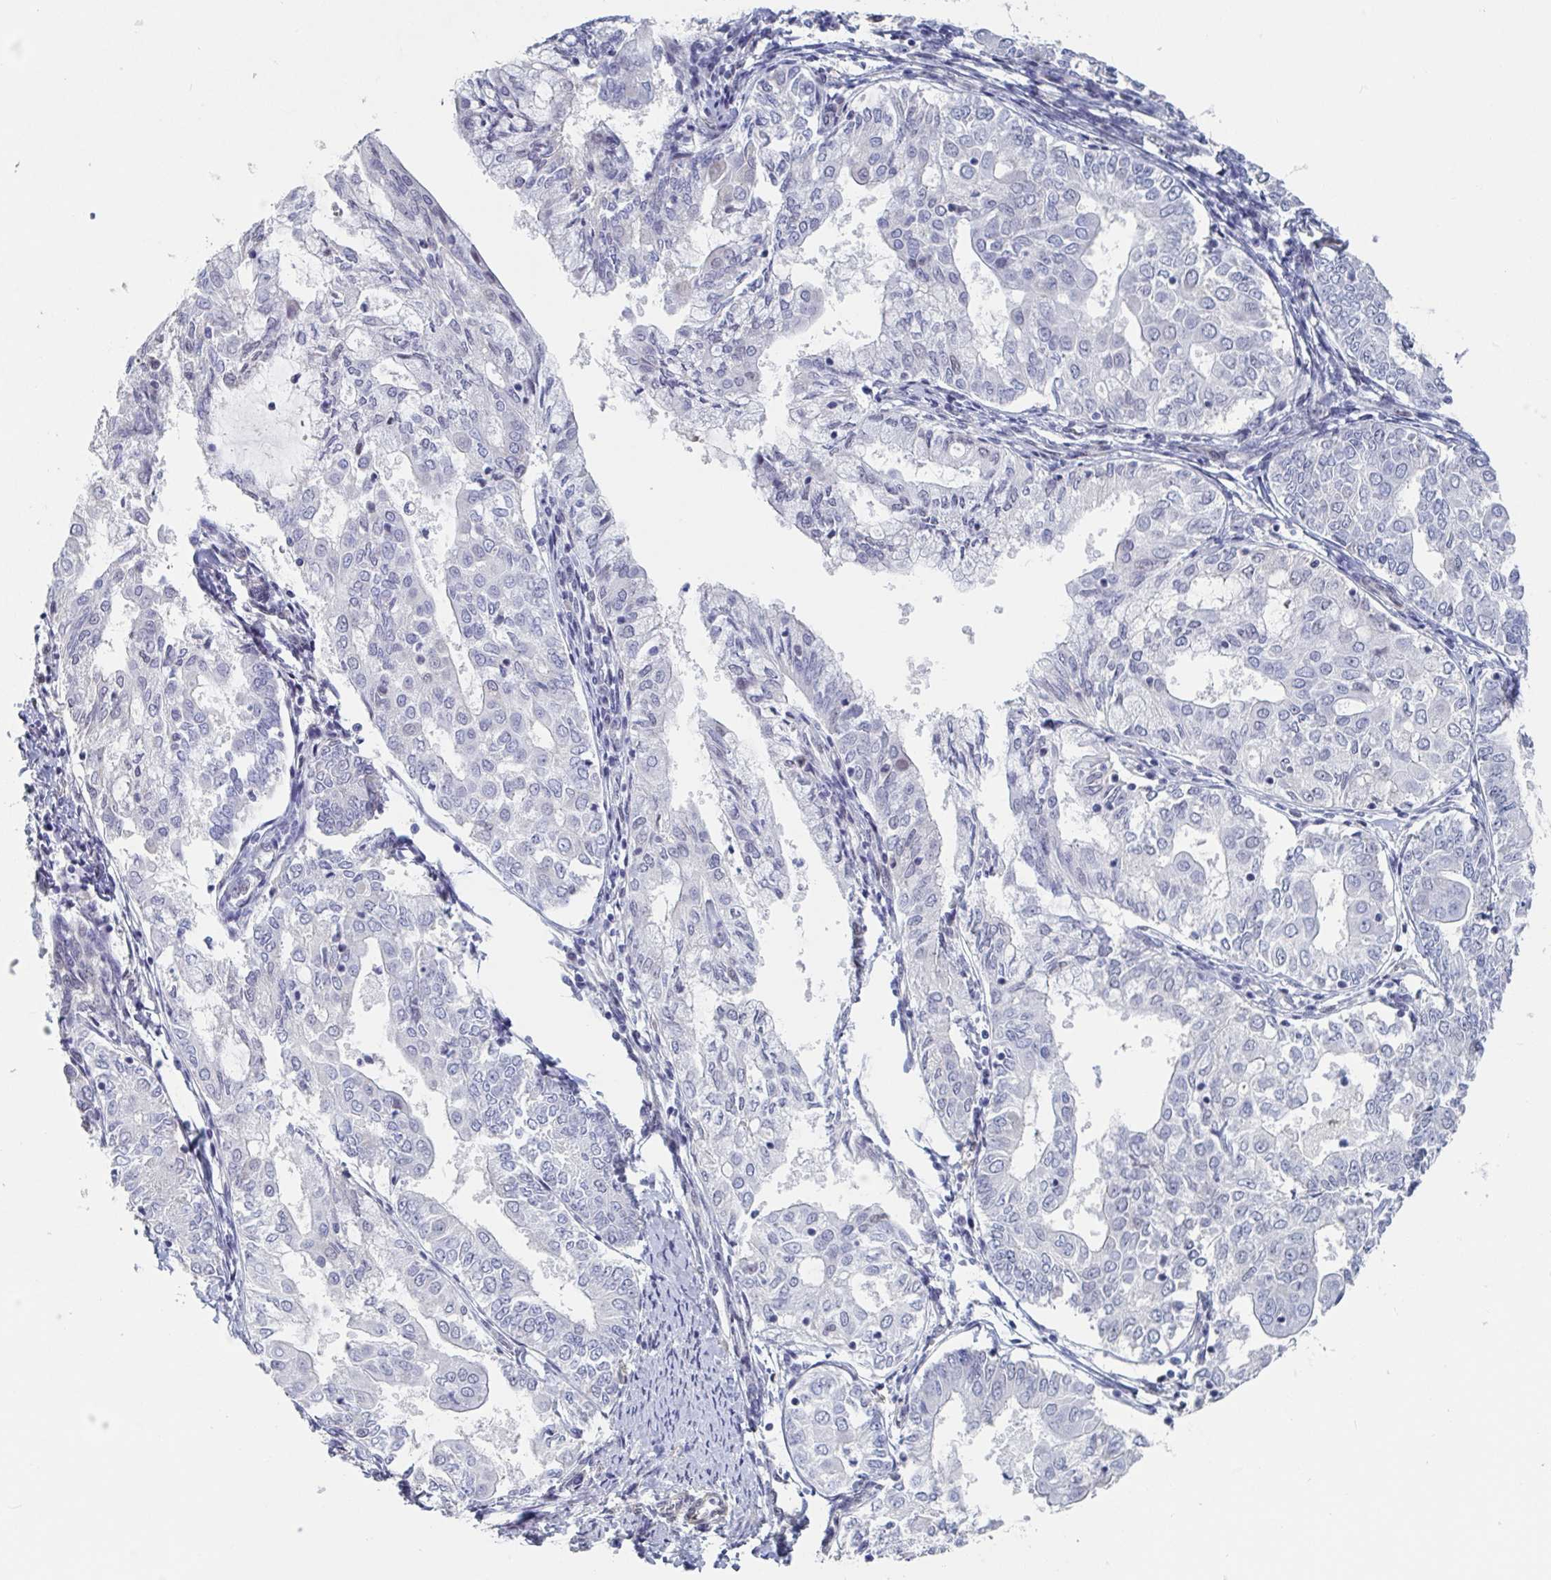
{"staining": {"intensity": "negative", "quantity": "none", "location": "none"}, "tissue": "endometrial cancer", "cell_type": "Tumor cells", "image_type": "cancer", "snomed": [{"axis": "morphology", "description": "Adenocarcinoma, NOS"}, {"axis": "topography", "description": "Endometrium"}], "caption": "Tumor cells are negative for protein expression in human endometrial cancer.", "gene": "BCL7B", "patient": {"sex": "female", "age": 68}}